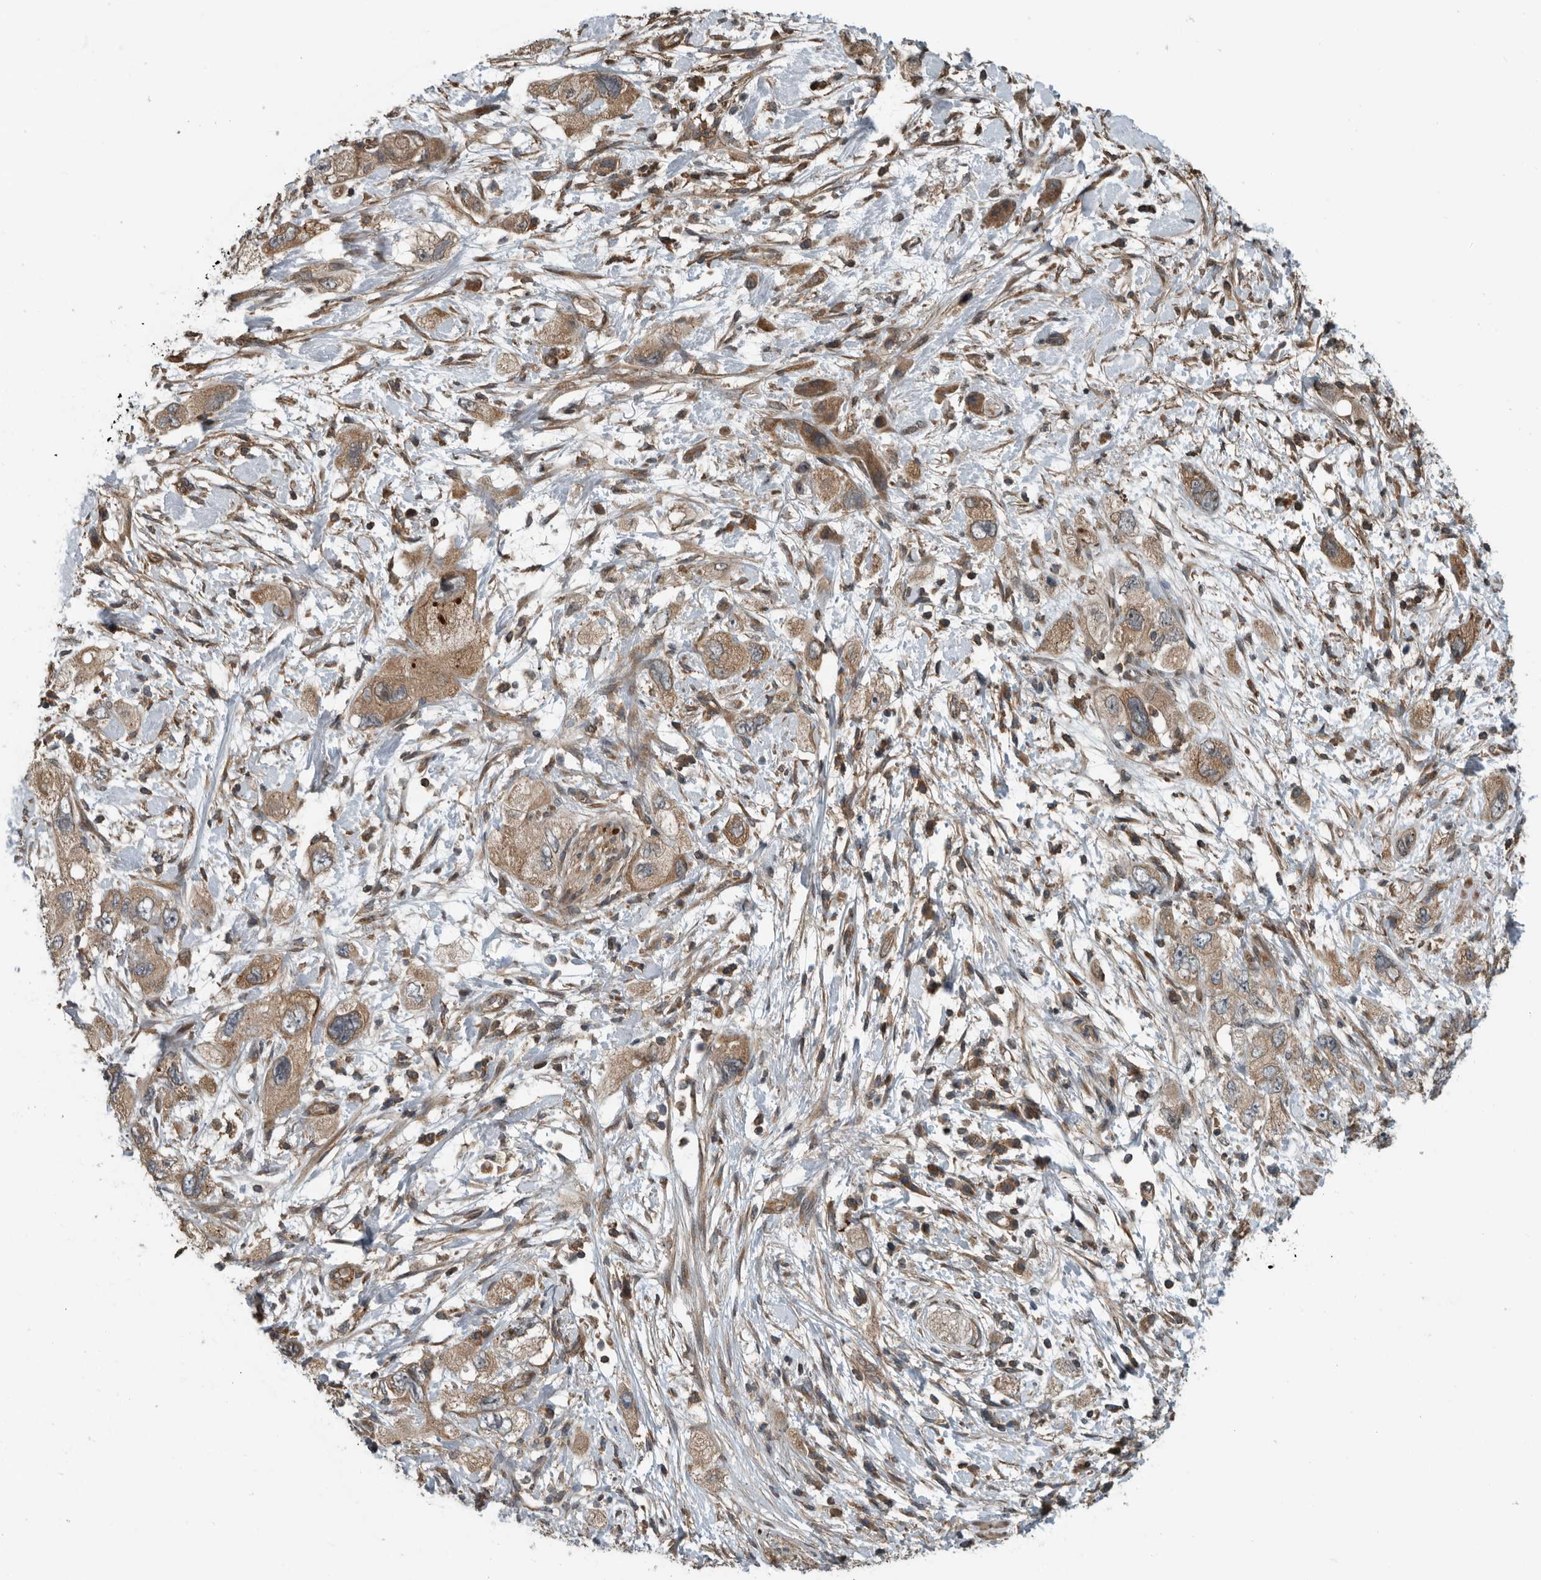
{"staining": {"intensity": "moderate", "quantity": ">75%", "location": "cytoplasmic/membranous"}, "tissue": "pancreatic cancer", "cell_type": "Tumor cells", "image_type": "cancer", "snomed": [{"axis": "morphology", "description": "Adenocarcinoma, NOS"}, {"axis": "topography", "description": "Pancreas"}], "caption": "The image demonstrates a brown stain indicating the presence of a protein in the cytoplasmic/membranous of tumor cells in pancreatic cancer (adenocarcinoma).", "gene": "AMFR", "patient": {"sex": "female", "age": 73}}